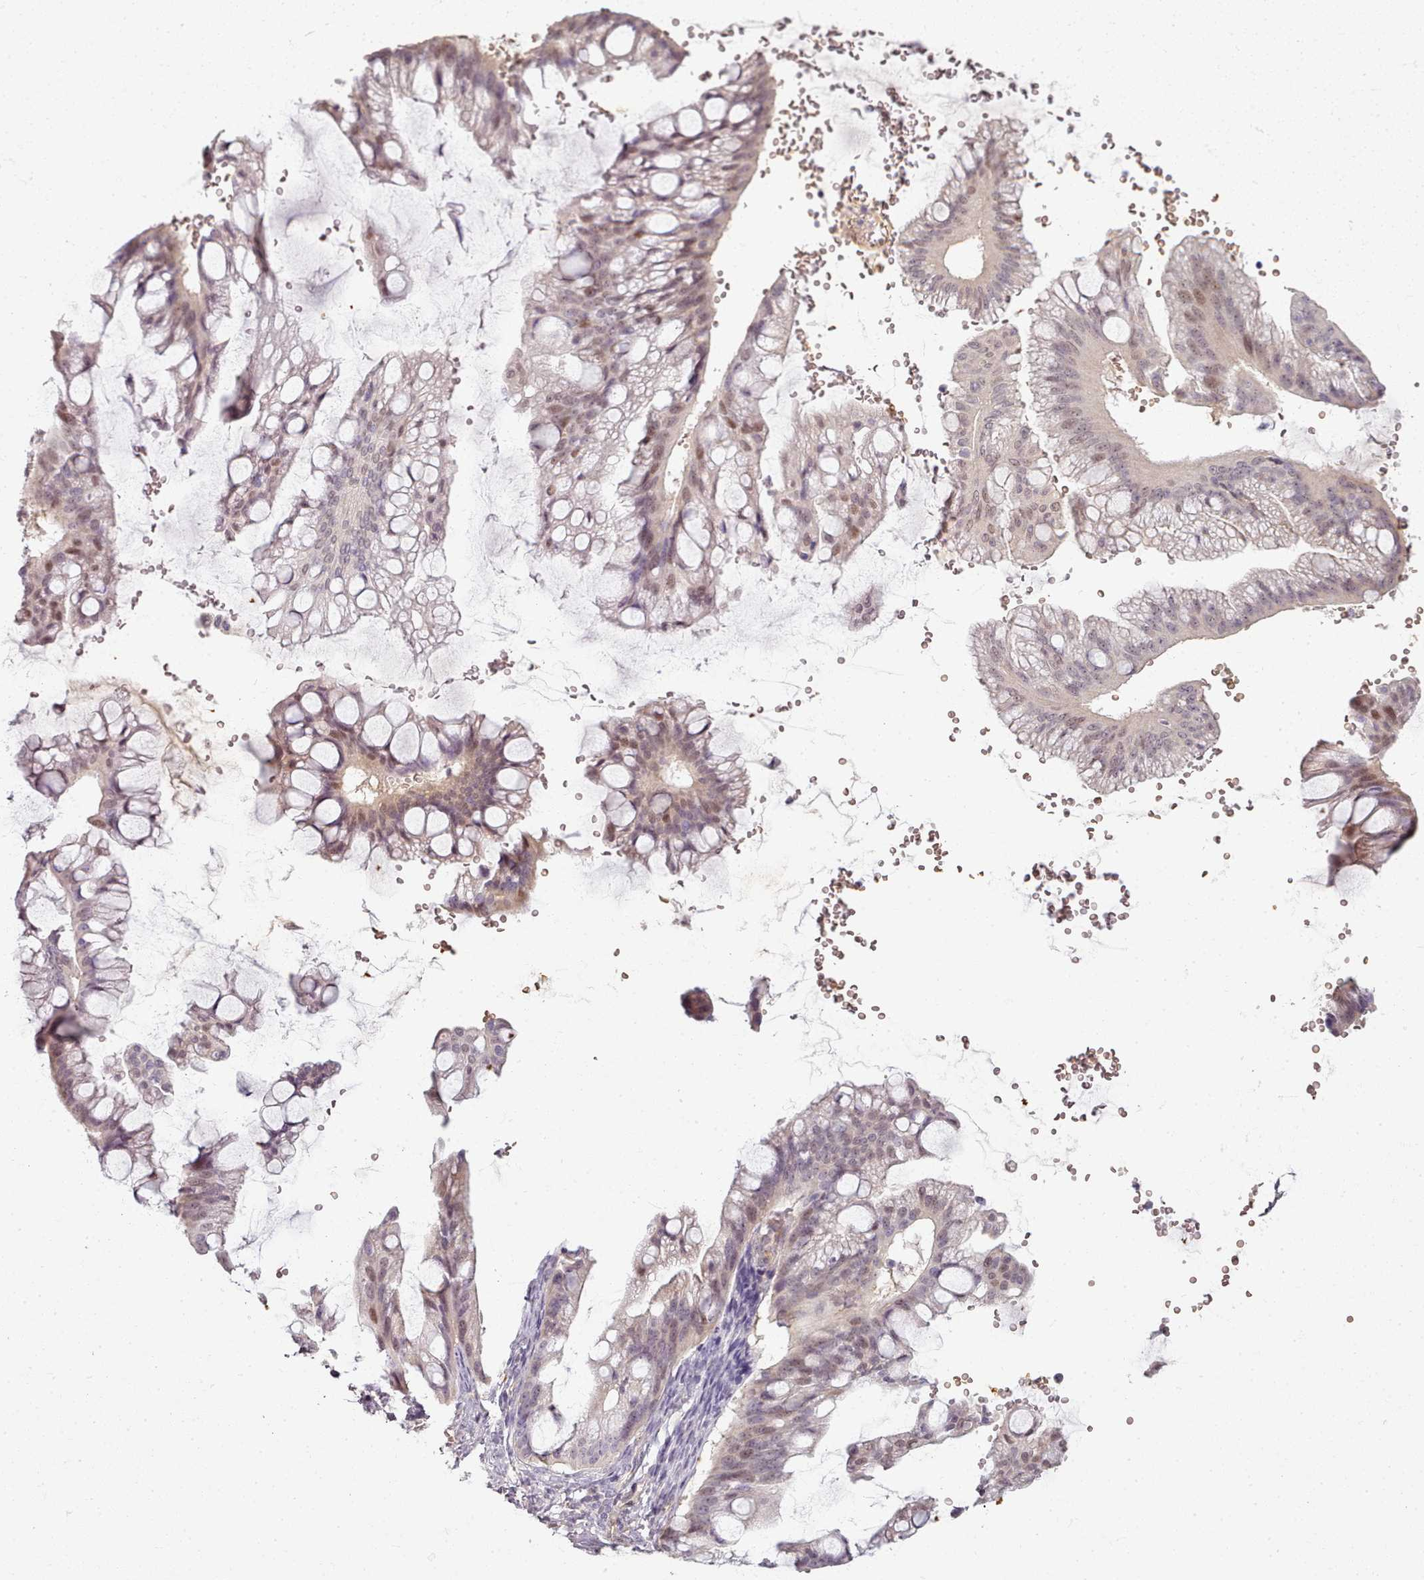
{"staining": {"intensity": "moderate", "quantity": "25%-75%", "location": "nuclear"}, "tissue": "ovarian cancer", "cell_type": "Tumor cells", "image_type": "cancer", "snomed": [{"axis": "morphology", "description": "Cystadenocarcinoma, mucinous, NOS"}, {"axis": "topography", "description": "Ovary"}], "caption": "A high-resolution photomicrograph shows IHC staining of ovarian cancer, which displays moderate nuclear positivity in about 25%-75% of tumor cells. (brown staining indicates protein expression, while blue staining denotes nuclei).", "gene": "C1QTNF5", "patient": {"sex": "female", "age": 73}}